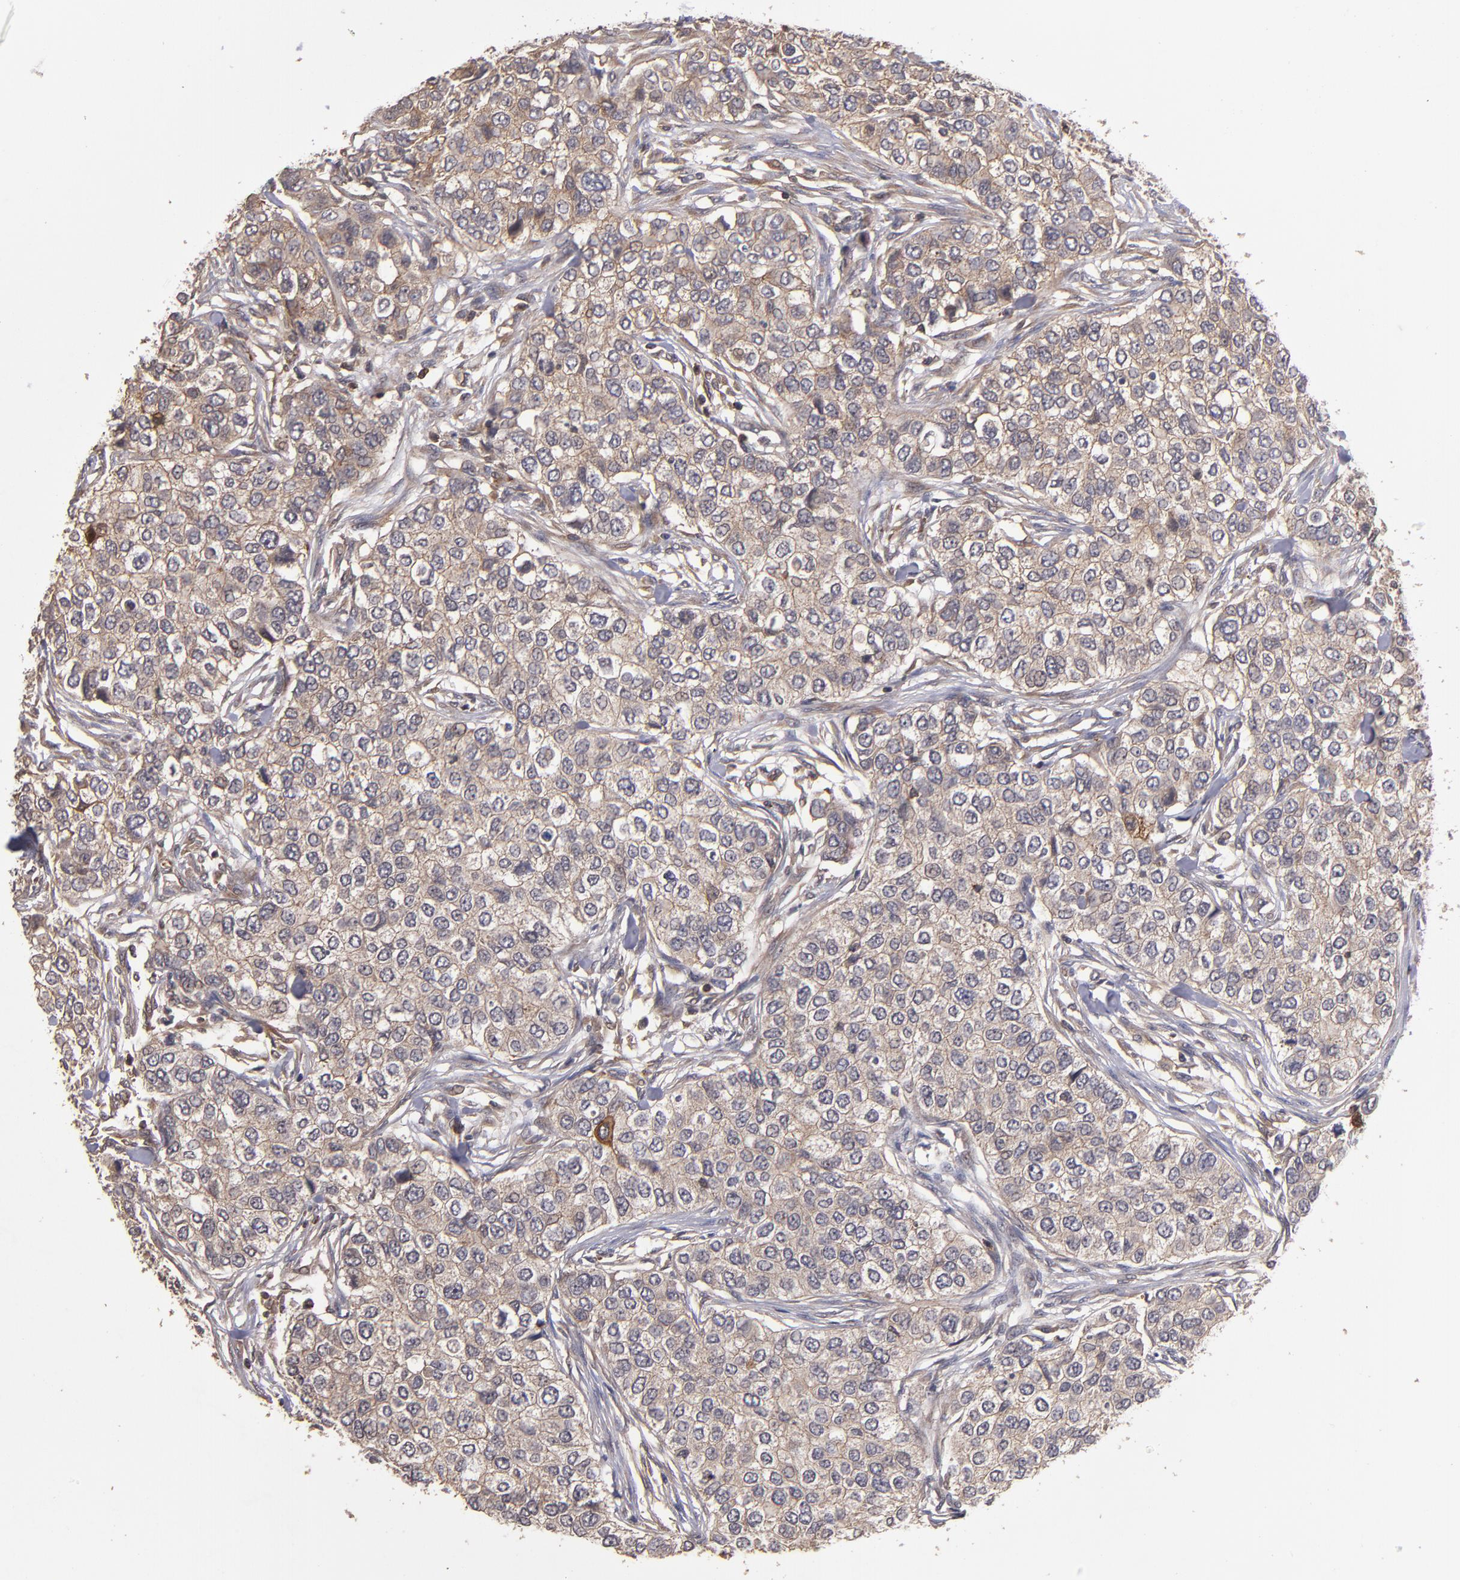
{"staining": {"intensity": "moderate", "quantity": ">75%", "location": "cytoplasmic/membranous"}, "tissue": "breast cancer", "cell_type": "Tumor cells", "image_type": "cancer", "snomed": [{"axis": "morphology", "description": "Normal tissue, NOS"}, {"axis": "morphology", "description": "Duct carcinoma"}, {"axis": "topography", "description": "Breast"}], "caption": "Immunohistochemical staining of human breast invasive ductal carcinoma shows moderate cytoplasmic/membranous protein staining in about >75% of tumor cells.", "gene": "NF2", "patient": {"sex": "female", "age": 49}}